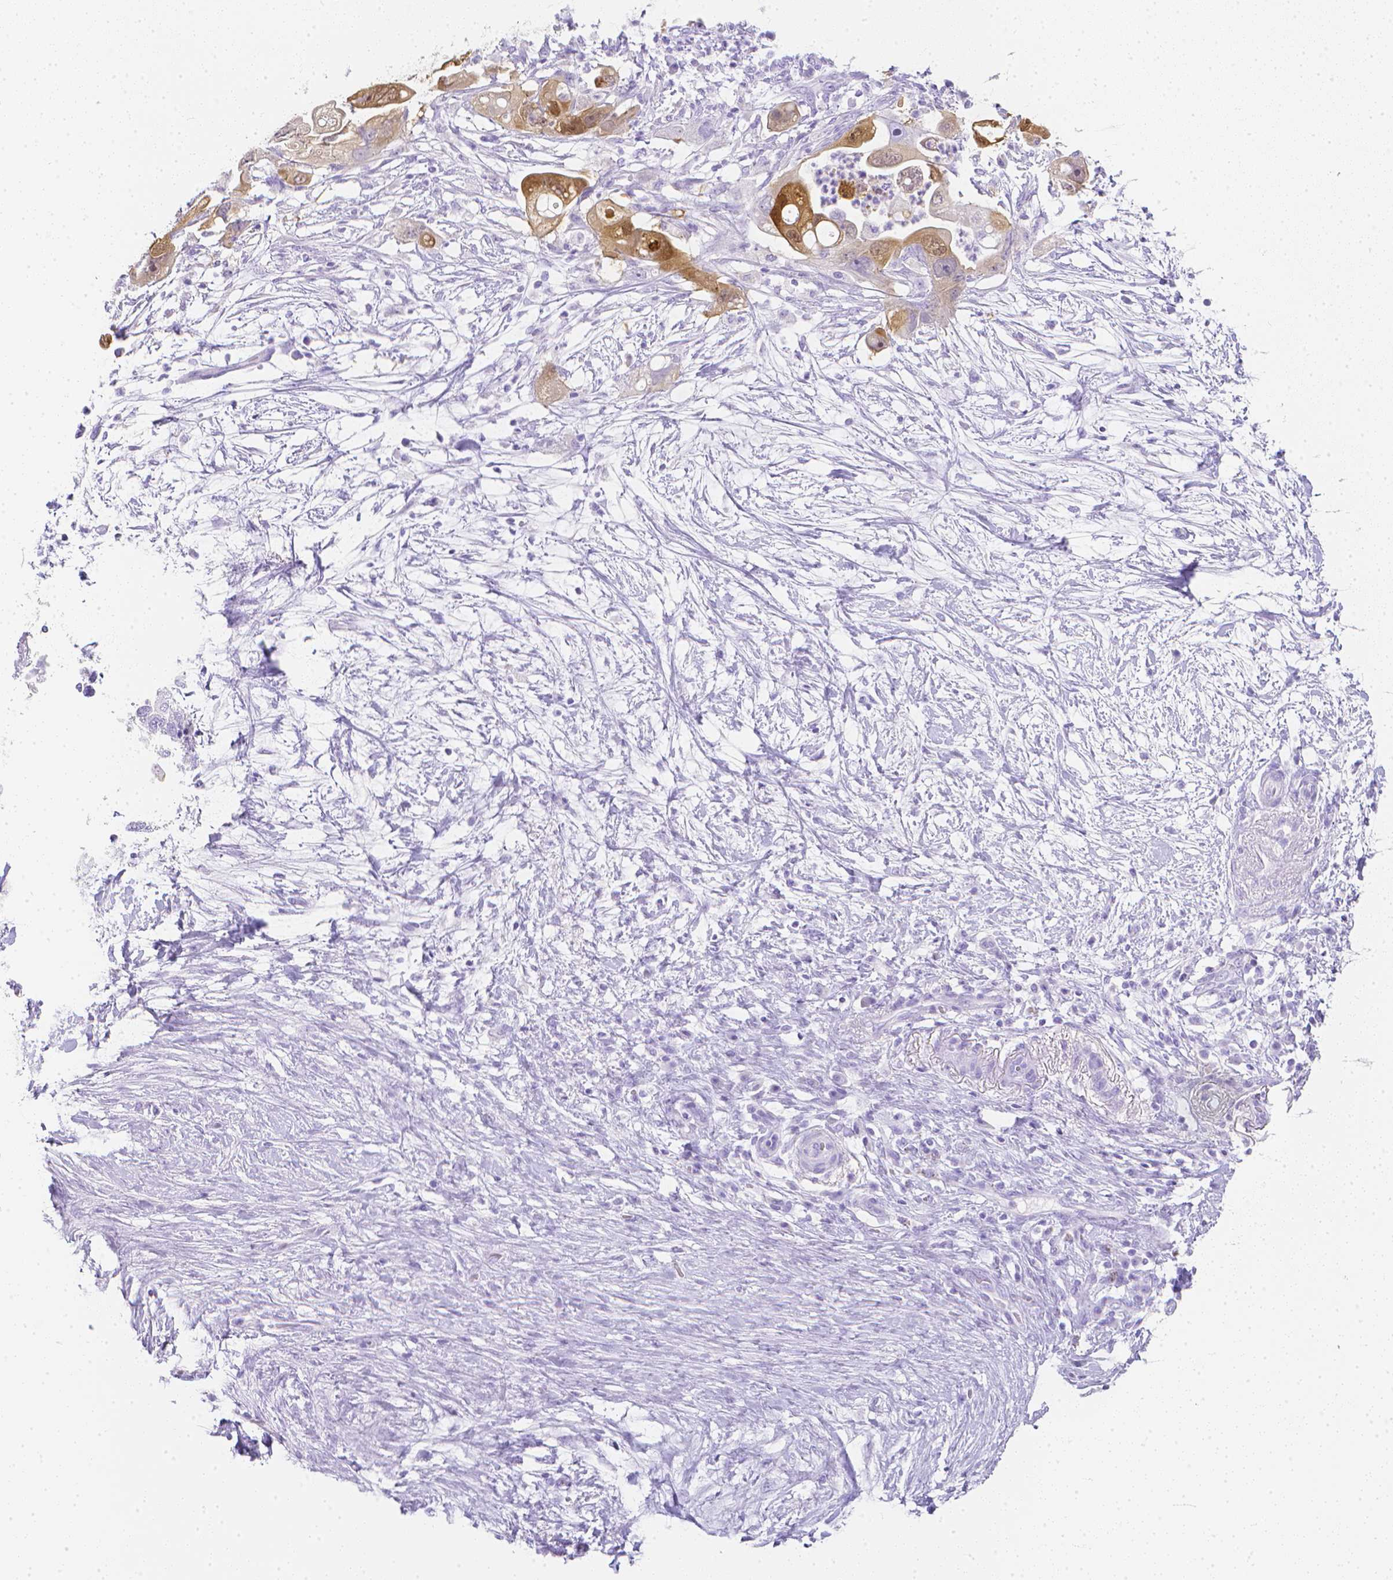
{"staining": {"intensity": "moderate", "quantity": ">75%", "location": "cytoplasmic/membranous,nuclear"}, "tissue": "pancreatic cancer", "cell_type": "Tumor cells", "image_type": "cancer", "snomed": [{"axis": "morphology", "description": "Adenocarcinoma, NOS"}, {"axis": "topography", "description": "Pancreas"}], "caption": "An immunohistochemistry micrograph of neoplastic tissue is shown. Protein staining in brown highlights moderate cytoplasmic/membranous and nuclear positivity in adenocarcinoma (pancreatic) within tumor cells.", "gene": "LGALS4", "patient": {"sex": "female", "age": 72}}